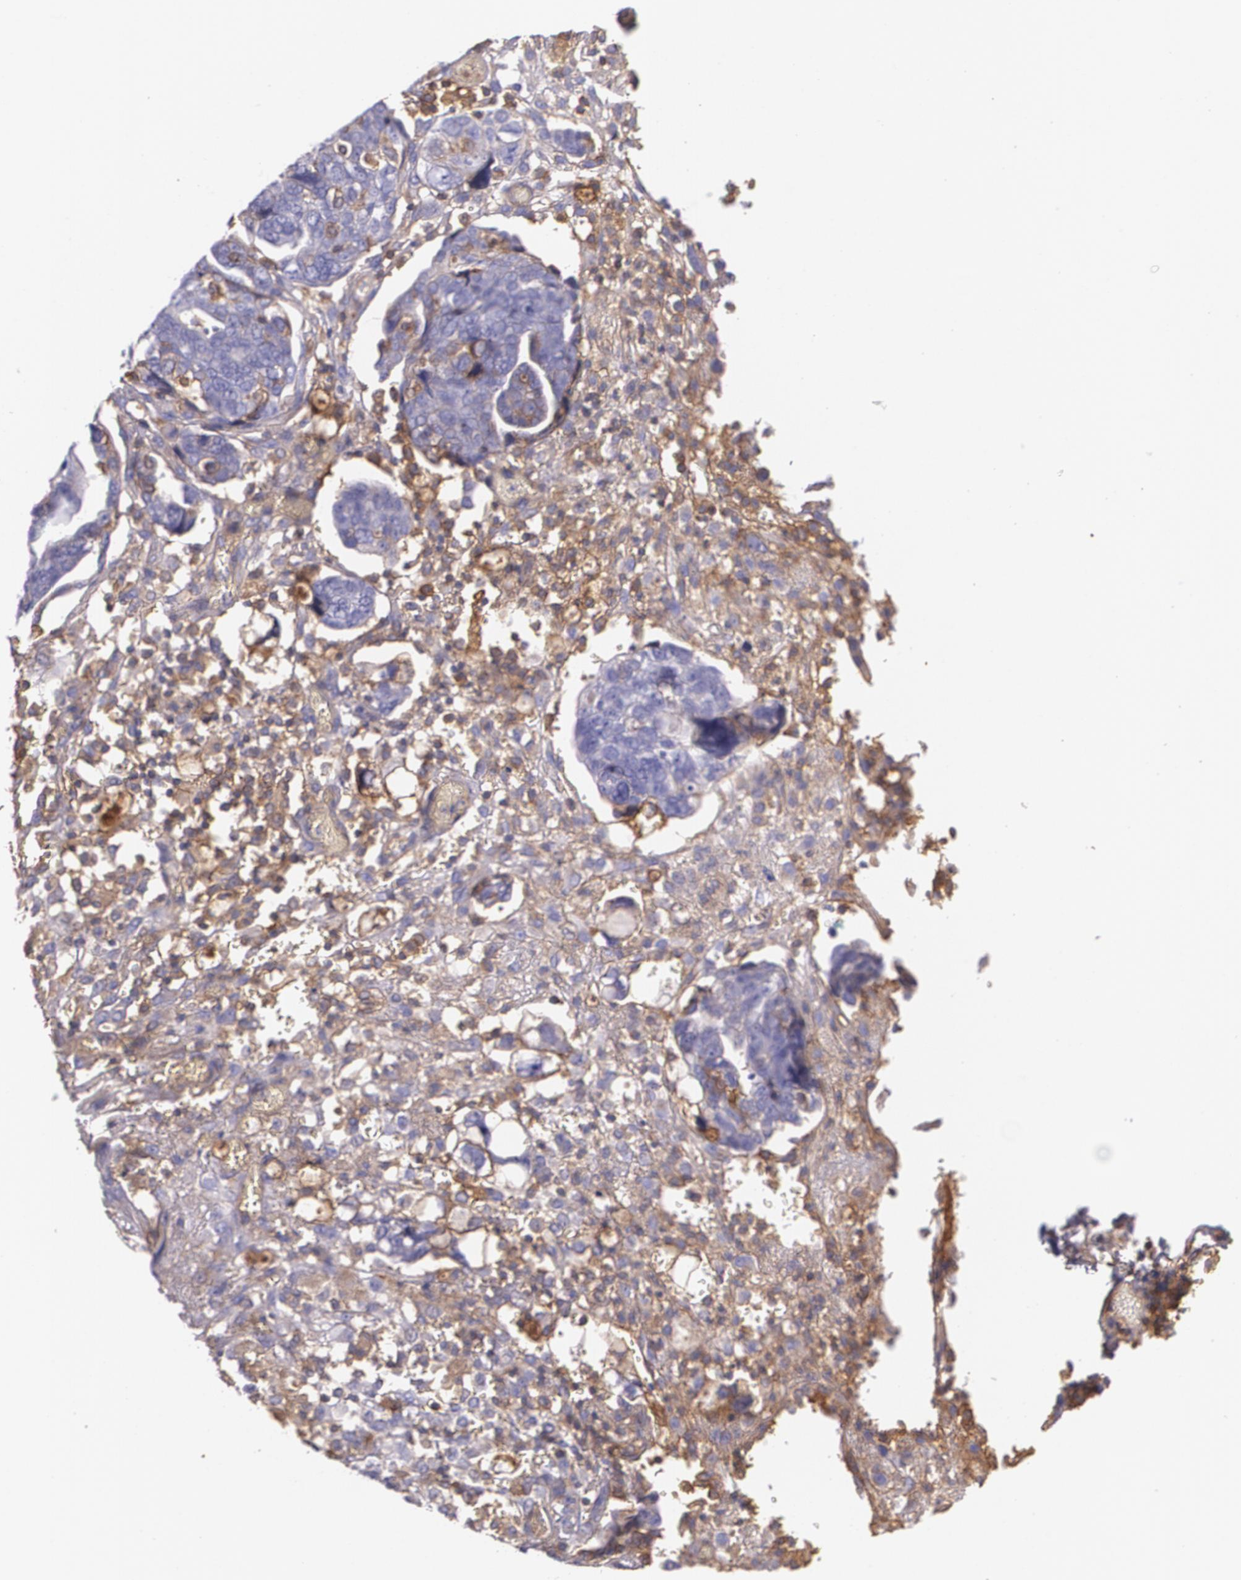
{"staining": {"intensity": "weak", "quantity": "<25%", "location": "cytoplasmic/membranous"}, "tissue": "ovarian cancer", "cell_type": "Tumor cells", "image_type": "cancer", "snomed": [{"axis": "morphology", "description": "Normal tissue, NOS"}, {"axis": "morphology", "description": "Cystadenocarcinoma, serous, NOS"}, {"axis": "topography", "description": "Fallopian tube"}, {"axis": "topography", "description": "Ovary"}], "caption": "Ovarian cancer was stained to show a protein in brown. There is no significant expression in tumor cells.", "gene": "B2M", "patient": {"sex": "female", "age": 56}}